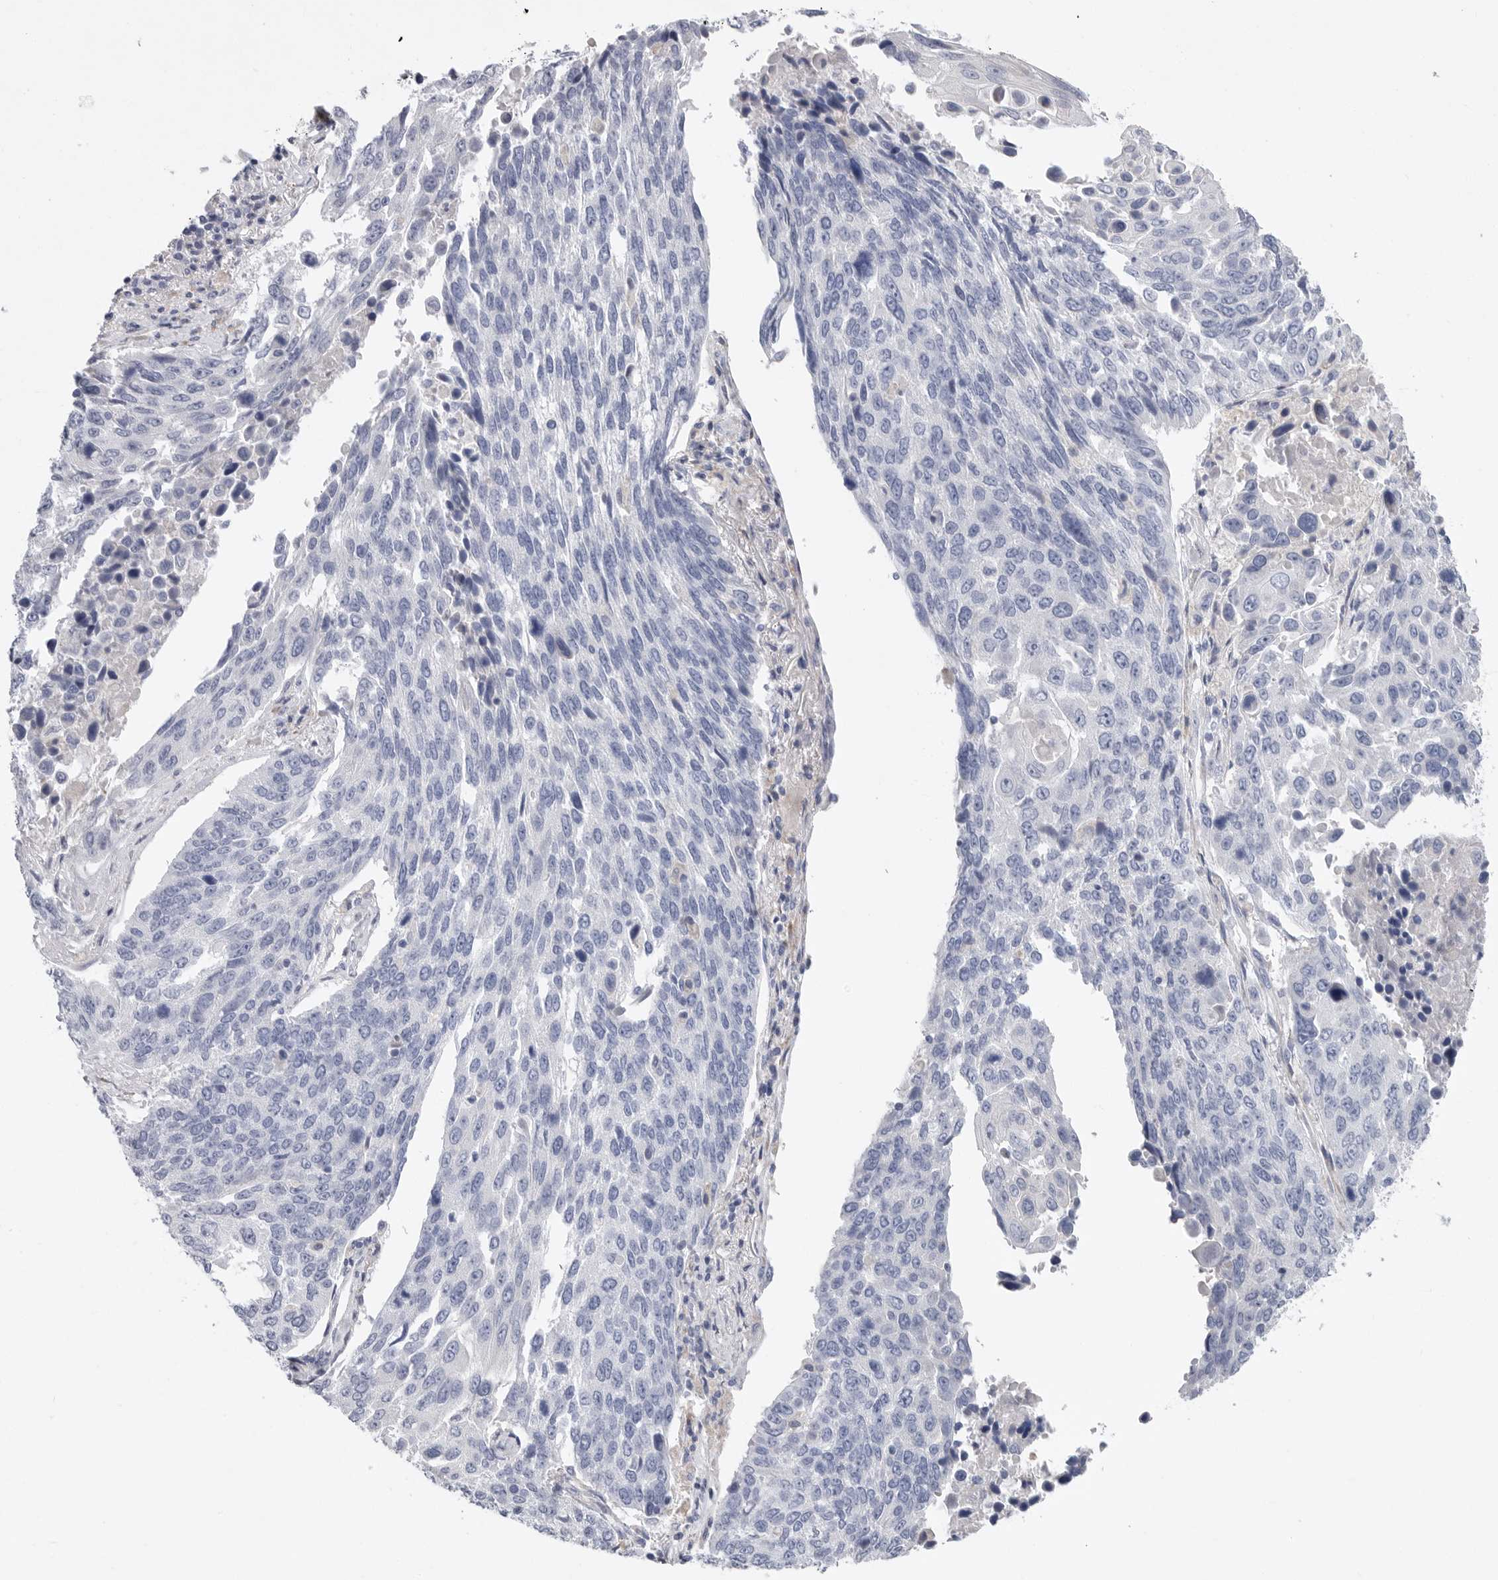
{"staining": {"intensity": "negative", "quantity": "none", "location": "none"}, "tissue": "lung cancer", "cell_type": "Tumor cells", "image_type": "cancer", "snomed": [{"axis": "morphology", "description": "Squamous cell carcinoma, NOS"}, {"axis": "topography", "description": "Lung"}], "caption": "High power microscopy photomicrograph of an immunohistochemistry image of lung squamous cell carcinoma, revealing no significant expression in tumor cells.", "gene": "CAMK2B", "patient": {"sex": "male", "age": 66}}